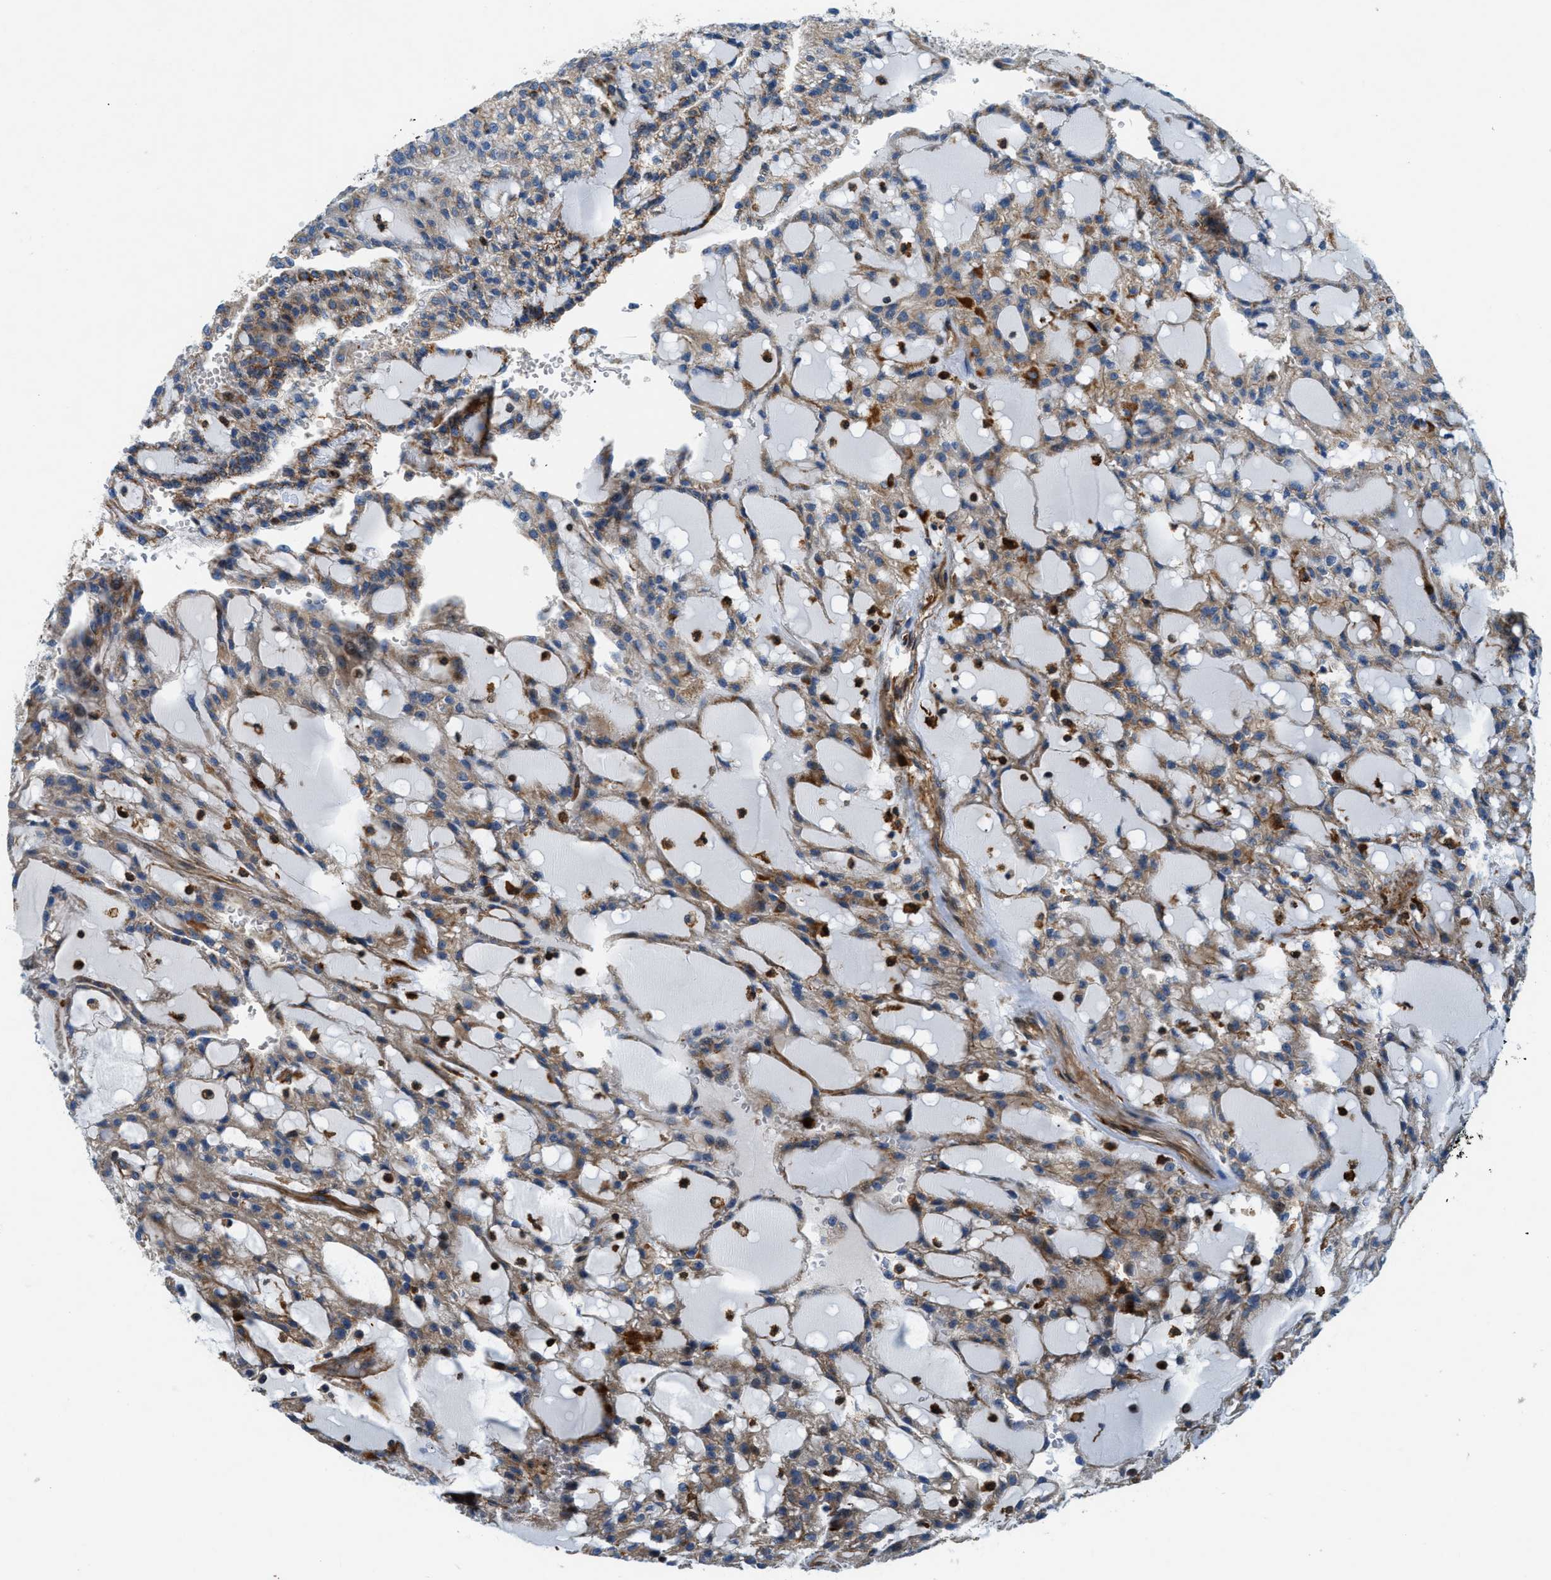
{"staining": {"intensity": "weak", "quantity": "25%-75%", "location": "cytoplasmic/membranous"}, "tissue": "renal cancer", "cell_type": "Tumor cells", "image_type": "cancer", "snomed": [{"axis": "morphology", "description": "Adenocarcinoma, NOS"}, {"axis": "topography", "description": "Kidney"}], "caption": "Immunohistochemistry (IHC) of renal adenocarcinoma demonstrates low levels of weak cytoplasmic/membranous expression in about 25%-75% of tumor cells.", "gene": "DHODH", "patient": {"sex": "male", "age": 63}}